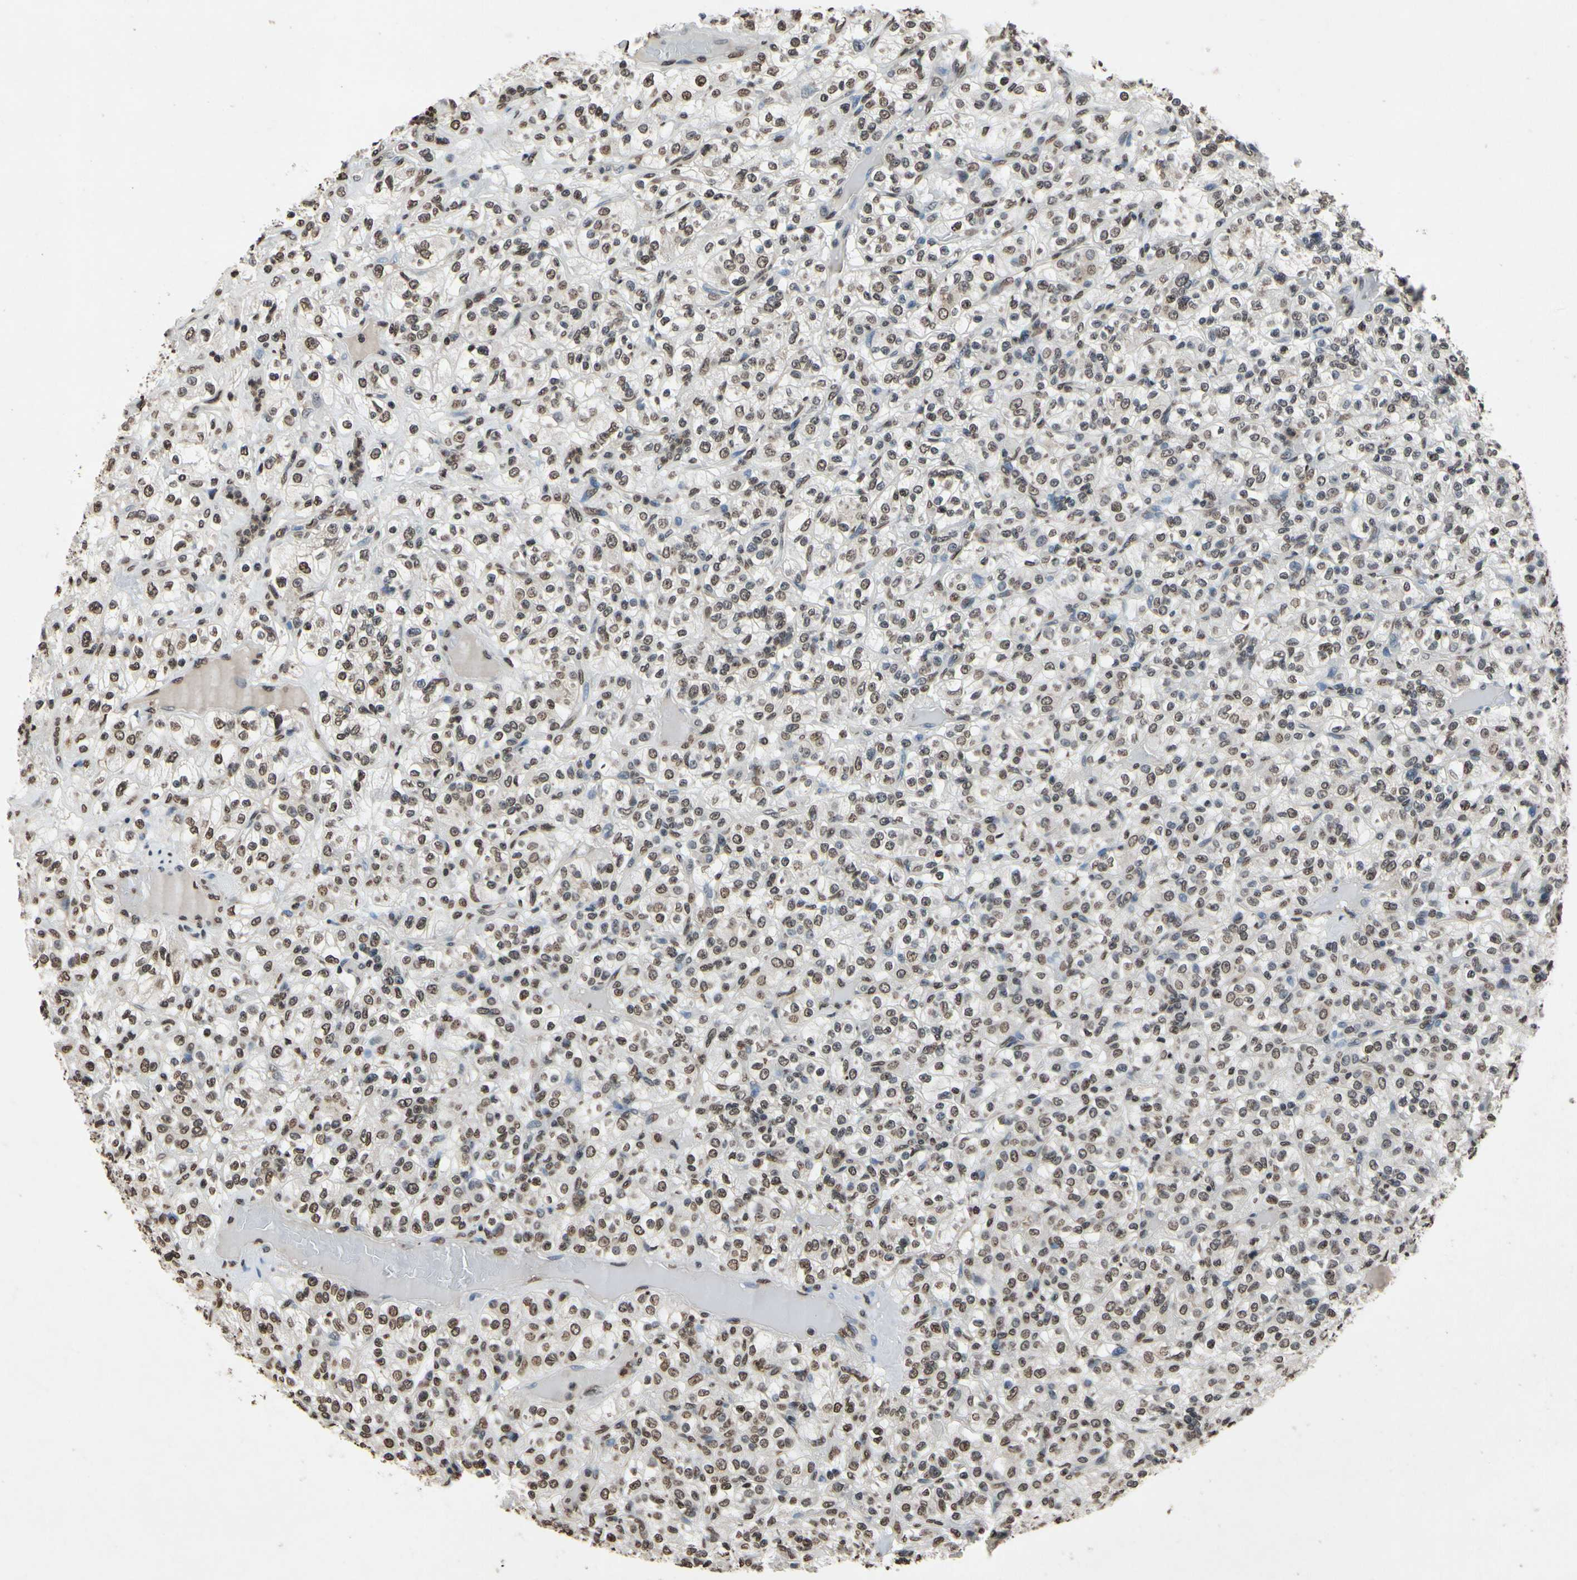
{"staining": {"intensity": "weak", "quantity": "25%-75%", "location": "nuclear"}, "tissue": "renal cancer", "cell_type": "Tumor cells", "image_type": "cancer", "snomed": [{"axis": "morphology", "description": "Normal tissue, NOS"}, {"axis": "morphology", "description": "Adenocarcinoma, NOS"}, {"axis": "topography", "description": "Kidney"}], "caption": "Protein analysis of renal cancer (adenocarcinoma) tissue shows weak nuclear positivity in approximately 25%-75% of tumor cells.", "gene": "HIPK2", "patient": {"sex": "female", "age": 72}}